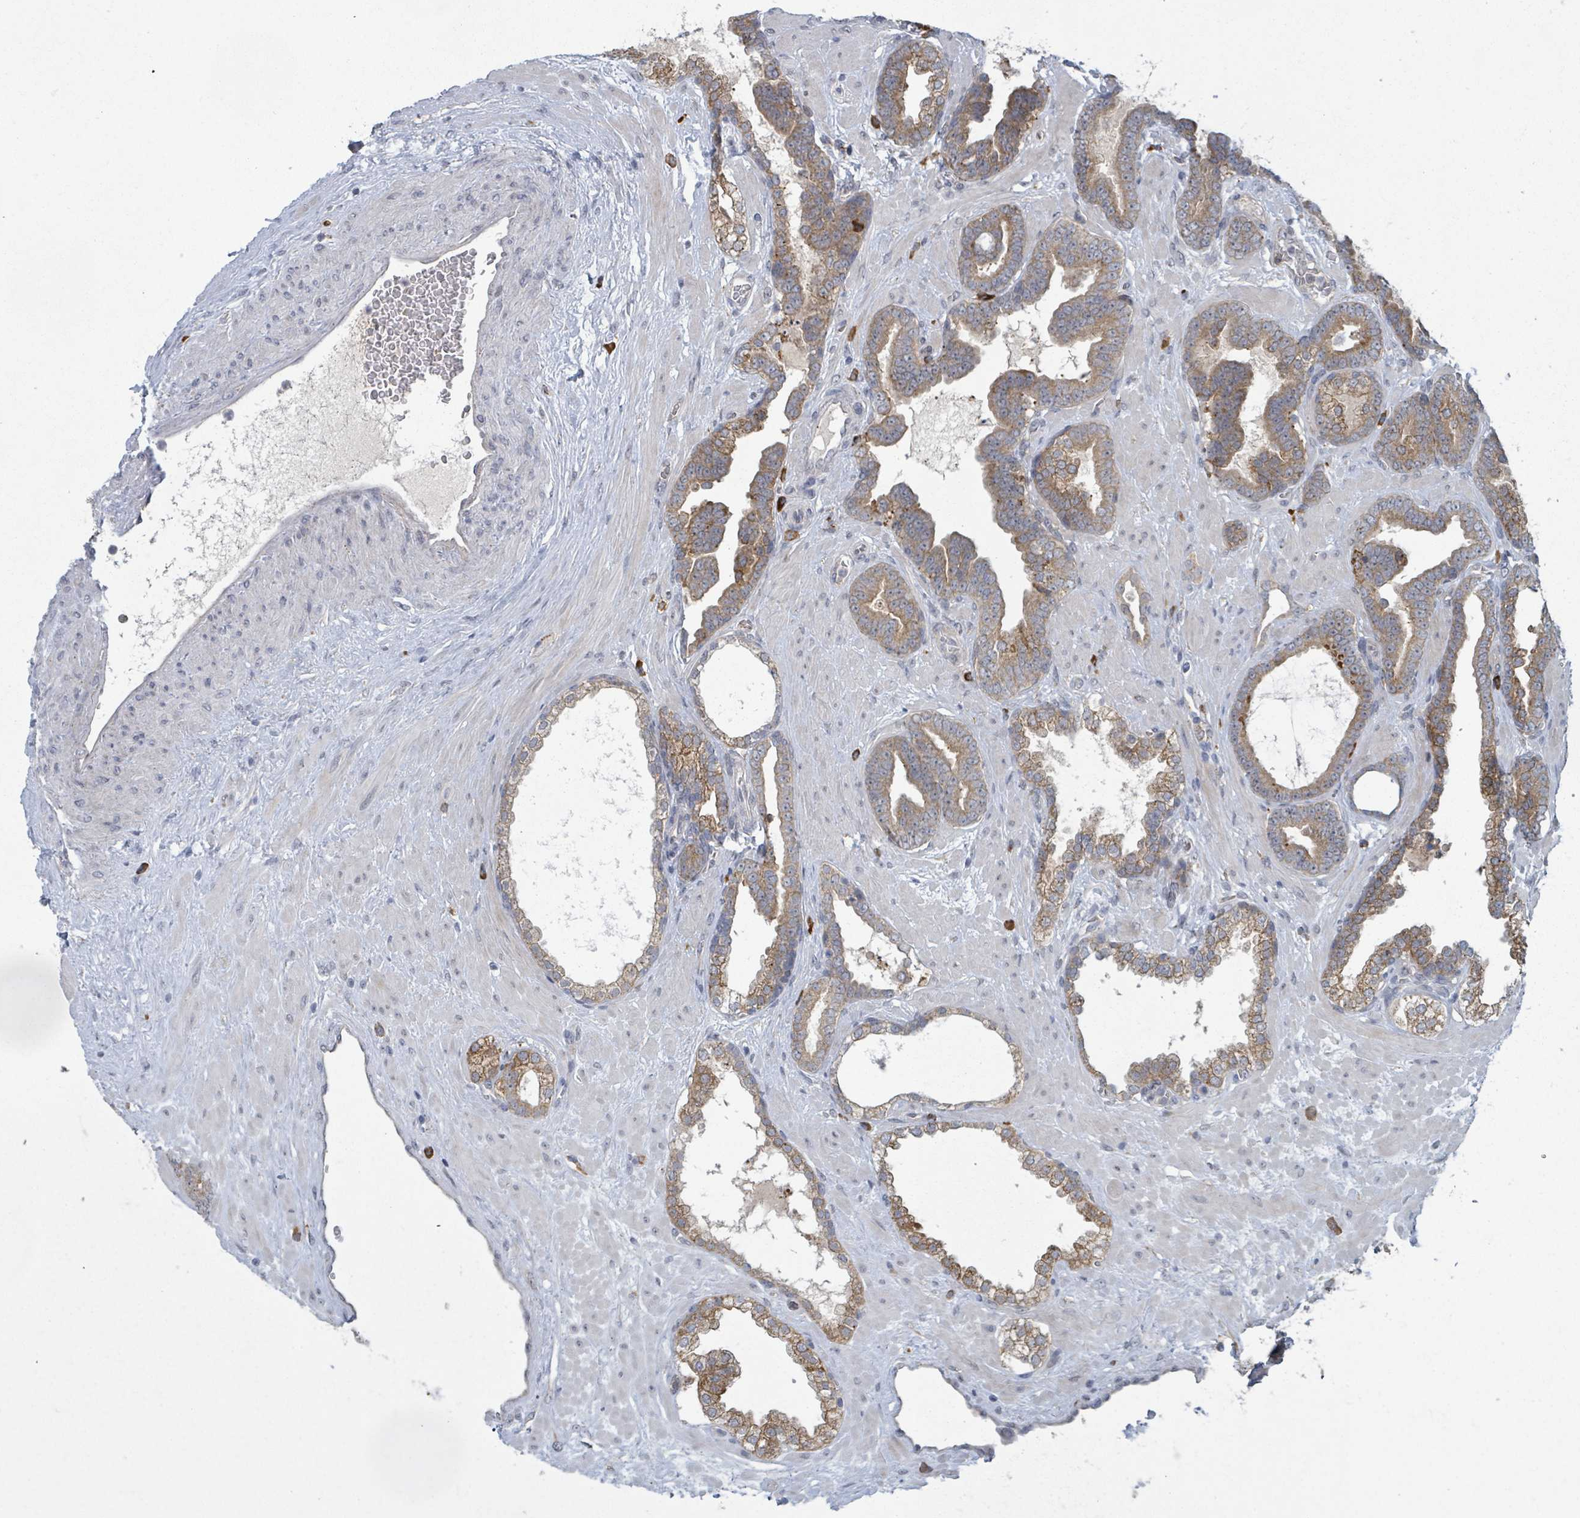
{"staining": {"intensity": "moderate", "quantity": ">75%", "location": "cytoplasmic/membranous"}, "tissue": "prostate cancer", "cell_type": "Tumor cells", "image_type": "cancer", "snomed": [{"axis": "morphology", "description": "Adenocarcinoma, Low grade"}, {"axis": "topography", "description": "Prostate"}], "caption": "This is a photomicrograph of IHC staining of low-grade adenocarcinoma (prostate), which shows moderate expression in the cytoplasmic/membranous of tumor cells.", "gene": "SHROOM2", "patient": {"sex": "male", "age": 63}}